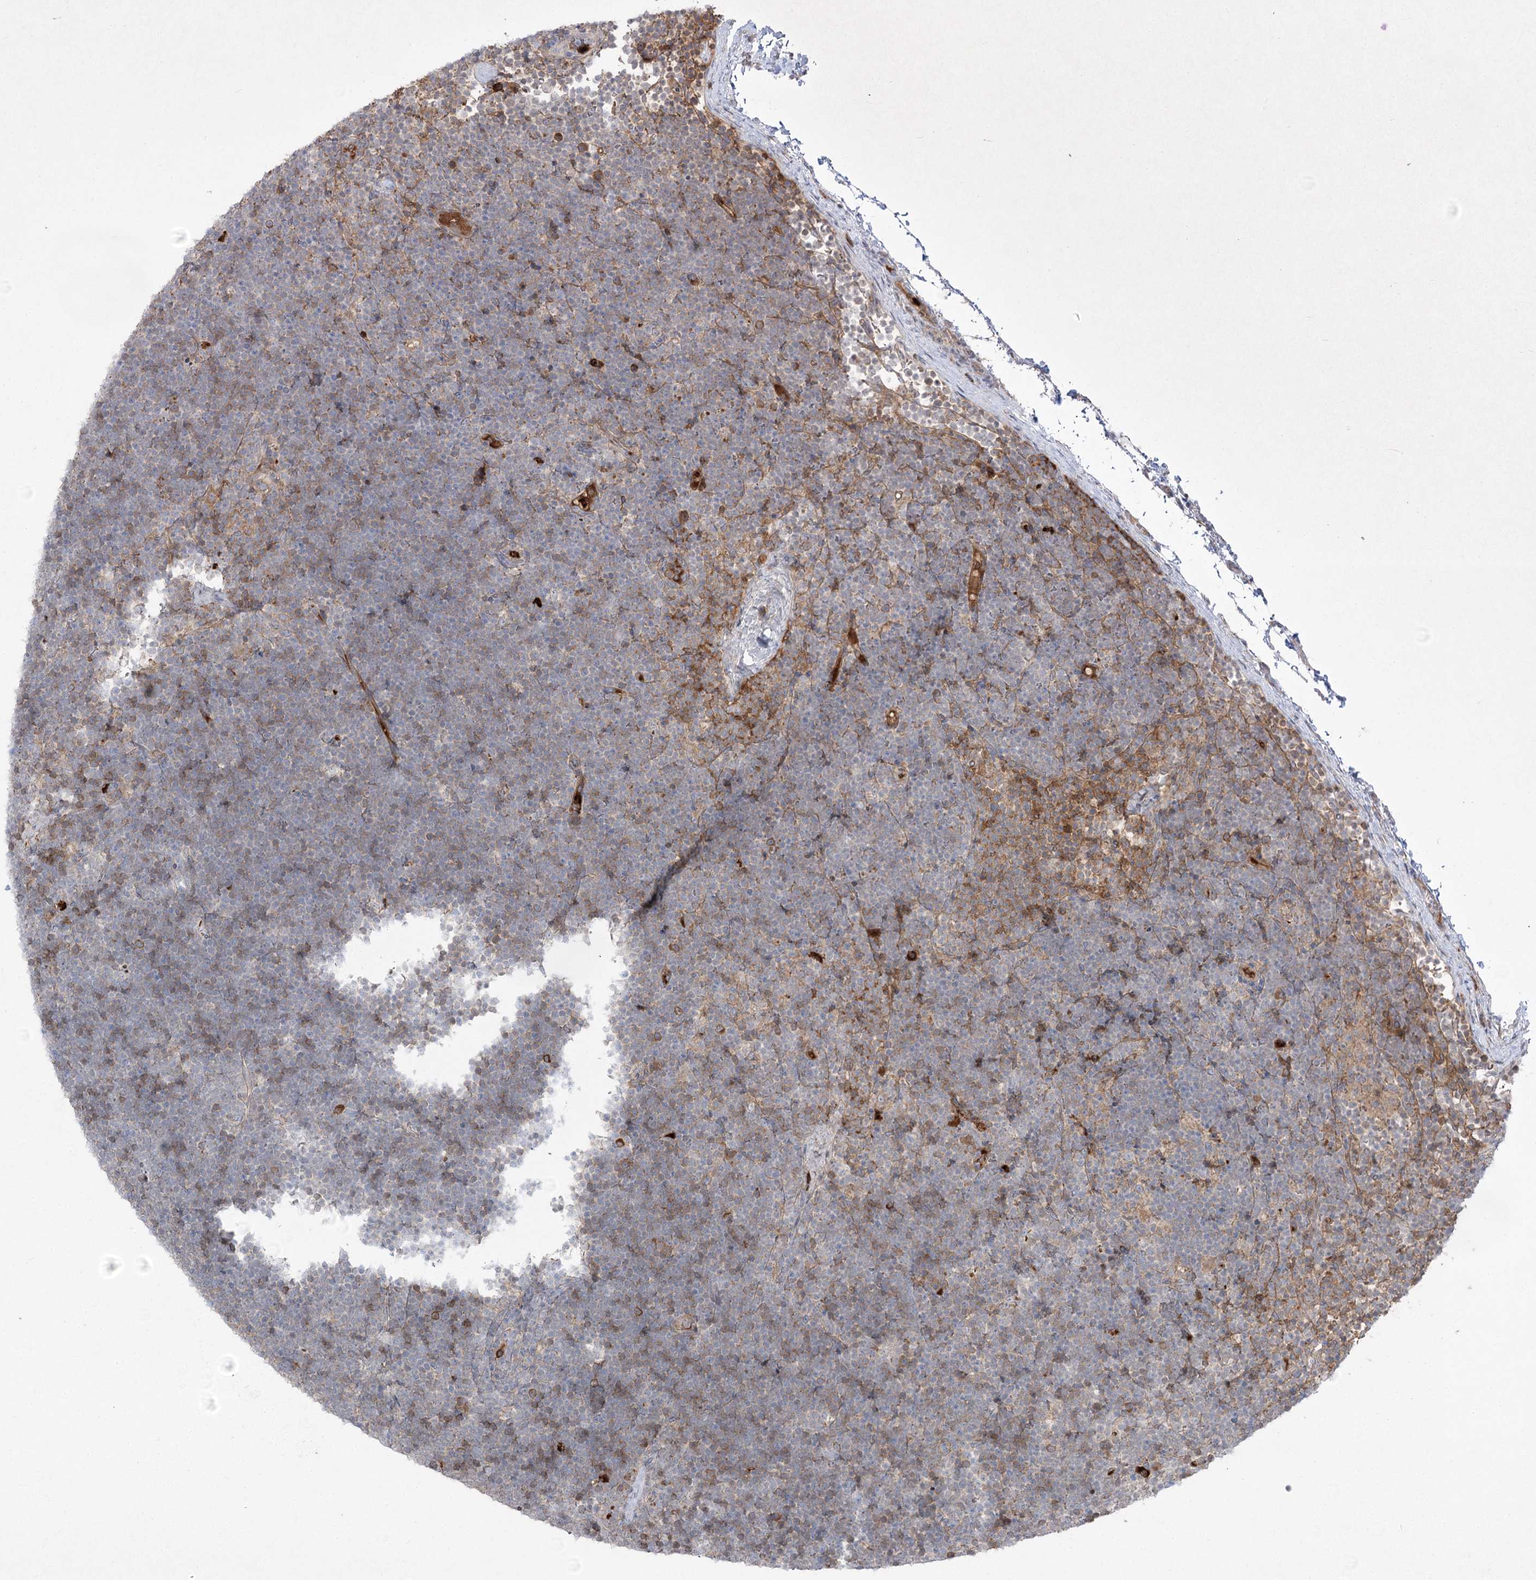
{"staining": {"intensity": "negative", "quantity": "none", "location": "none"}, "tissue": "lymphoma", "cell_type": "Tumor cells", "image_type": "cancer", "snomed": [{"axis": "morphology", "description": "Malignant lymphoma, non-Hodgkin's type, High grade"}, {"axis": "topography", "description": "Lymph node"}], "caption": "Tumor cells are negative for protein expression in human malignant lymphoma, non-Hodgkin's type (high-grade).", "gene": "PLEKHA5", "patient": {"sex": "male", "age": 13}}